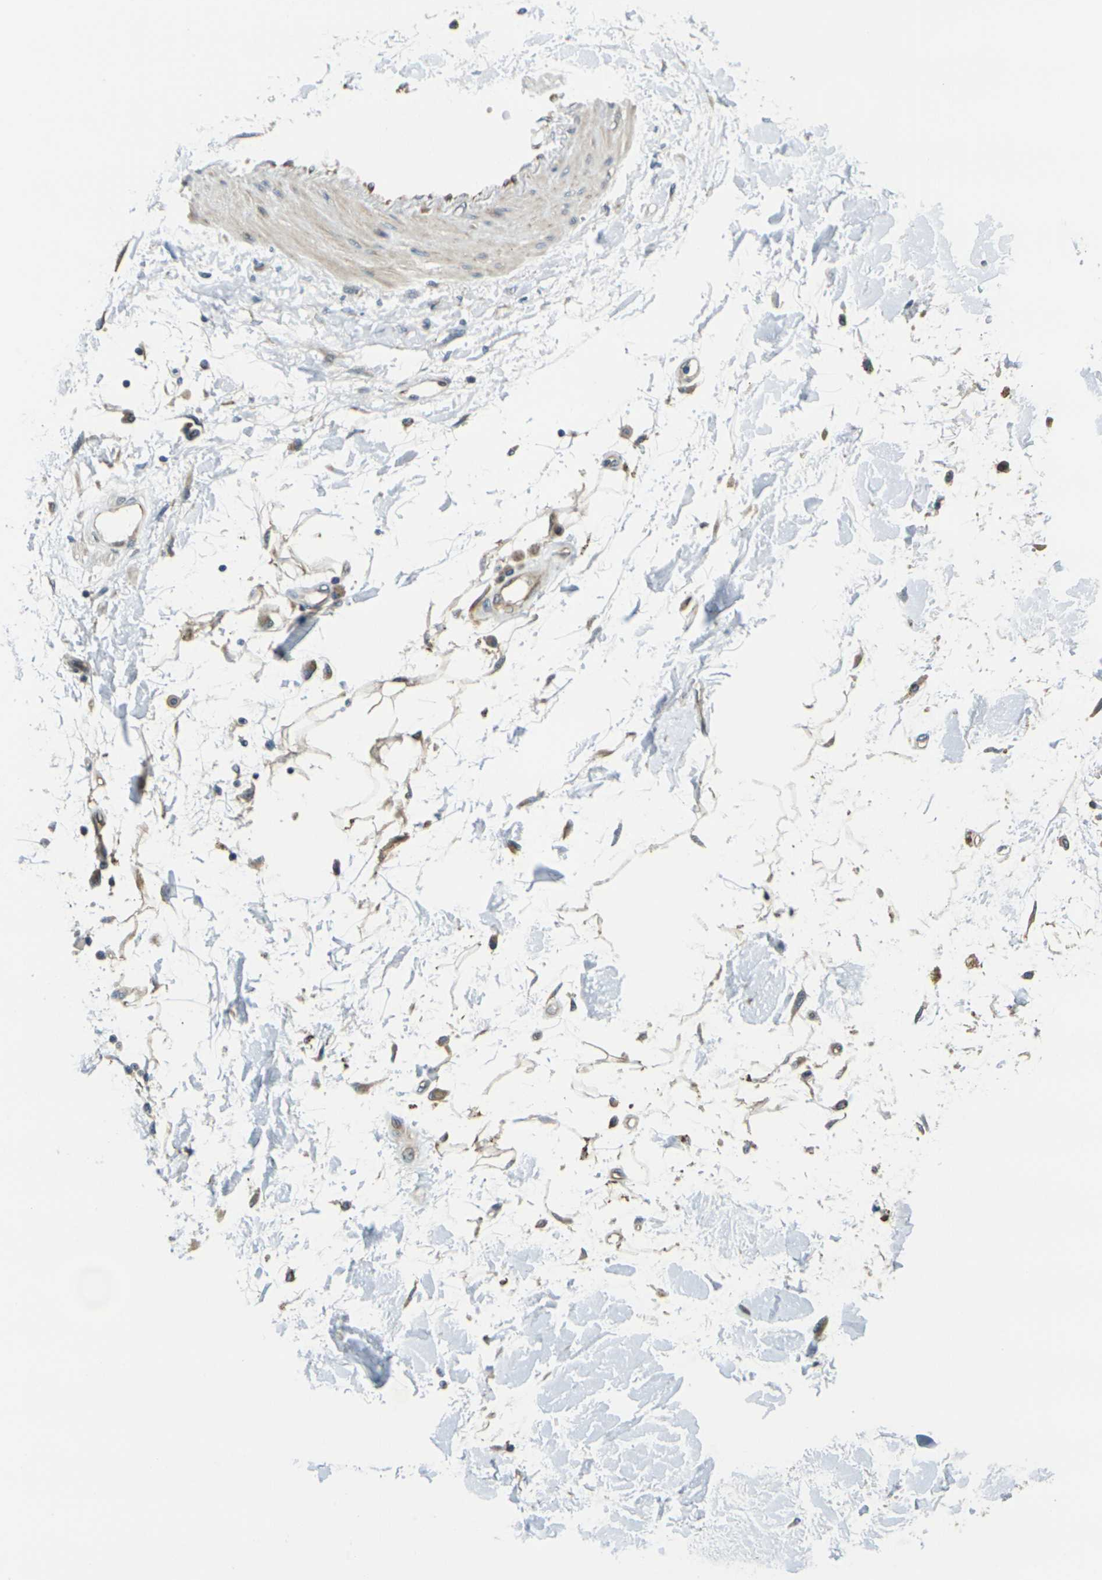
{"staining": {"intensity": "weak", "quantity": ">75%", "location": "cytoplasmic/membranous"}, "tissue": "adipose tissue", "cell_type": "Adipocytes", "image_type": "normal", "snomed": [{"axis": "morphology", "description": "Squamous cell carcinoma, NOS"}, {"axis": "topography", "description": "Skin"}], "caption": "About >75% of adipocytes in unremarkable adipose tissue demonstrate weak cytoplasmic/membranous protein staining as visualized by brown immunohistochemical staining.", "gene": "MINAR2", "patient": {"sex": "male", "age": 83}}